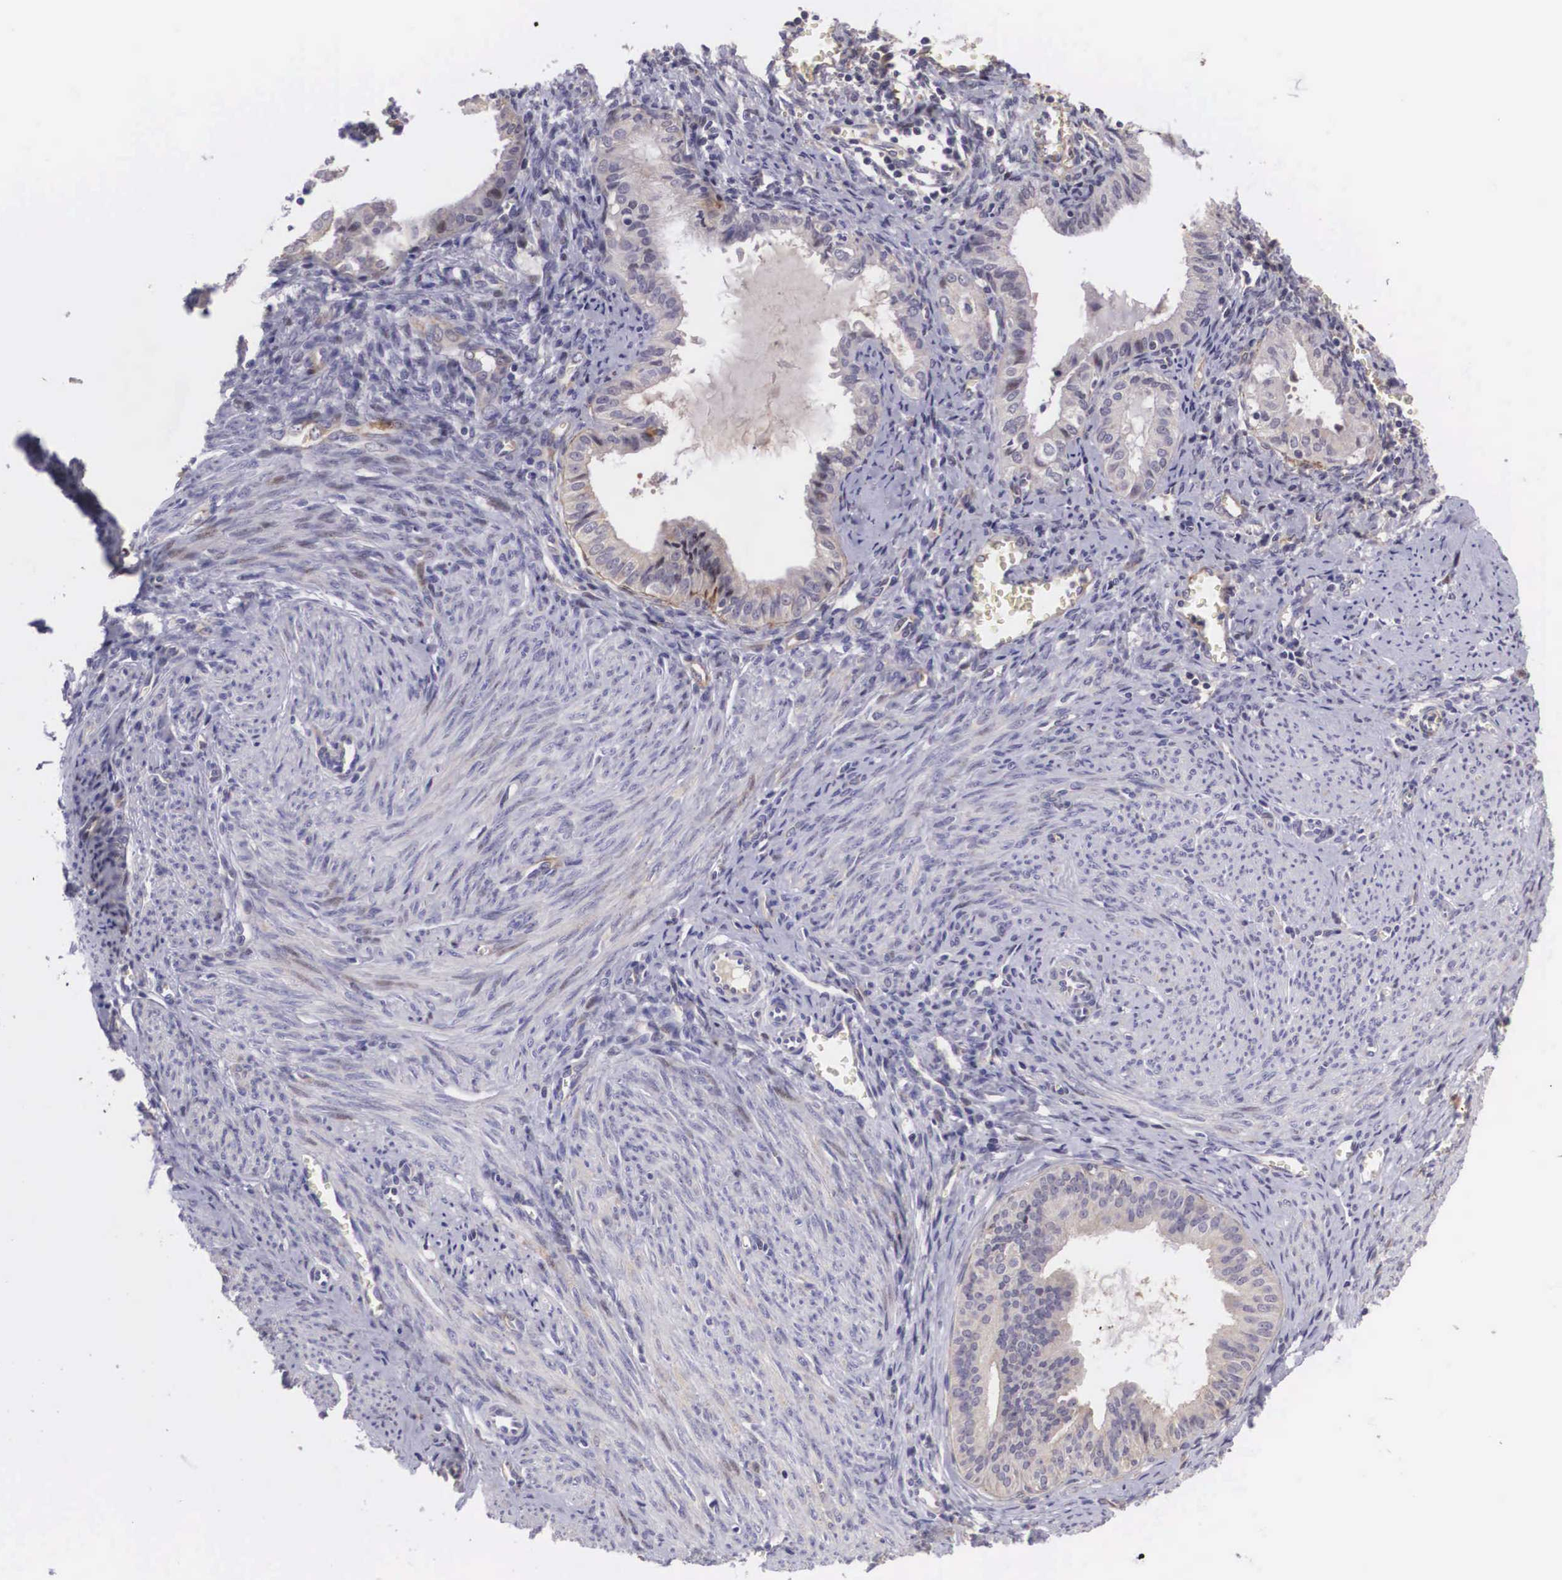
{"staining": {"intensity": "weak", "quantity": "<25%", "location": "cytoplasmic/membranous"}, "tissue": "endometrial cancer", "cell_type": "Tumor cells", "image_type": "cancer", "snomed": [{"axis": "morphology", "description": "Adenocarcinoma, NOS"}, {"axis": "topography", "description": "Endometrium"}], "caption": "DAB immunohistochemical staining of endometrial cancer exhibits no significant staining in tumor cells.", "gene": "EMID1", "patient": {"sex": "female", "age": 75}}